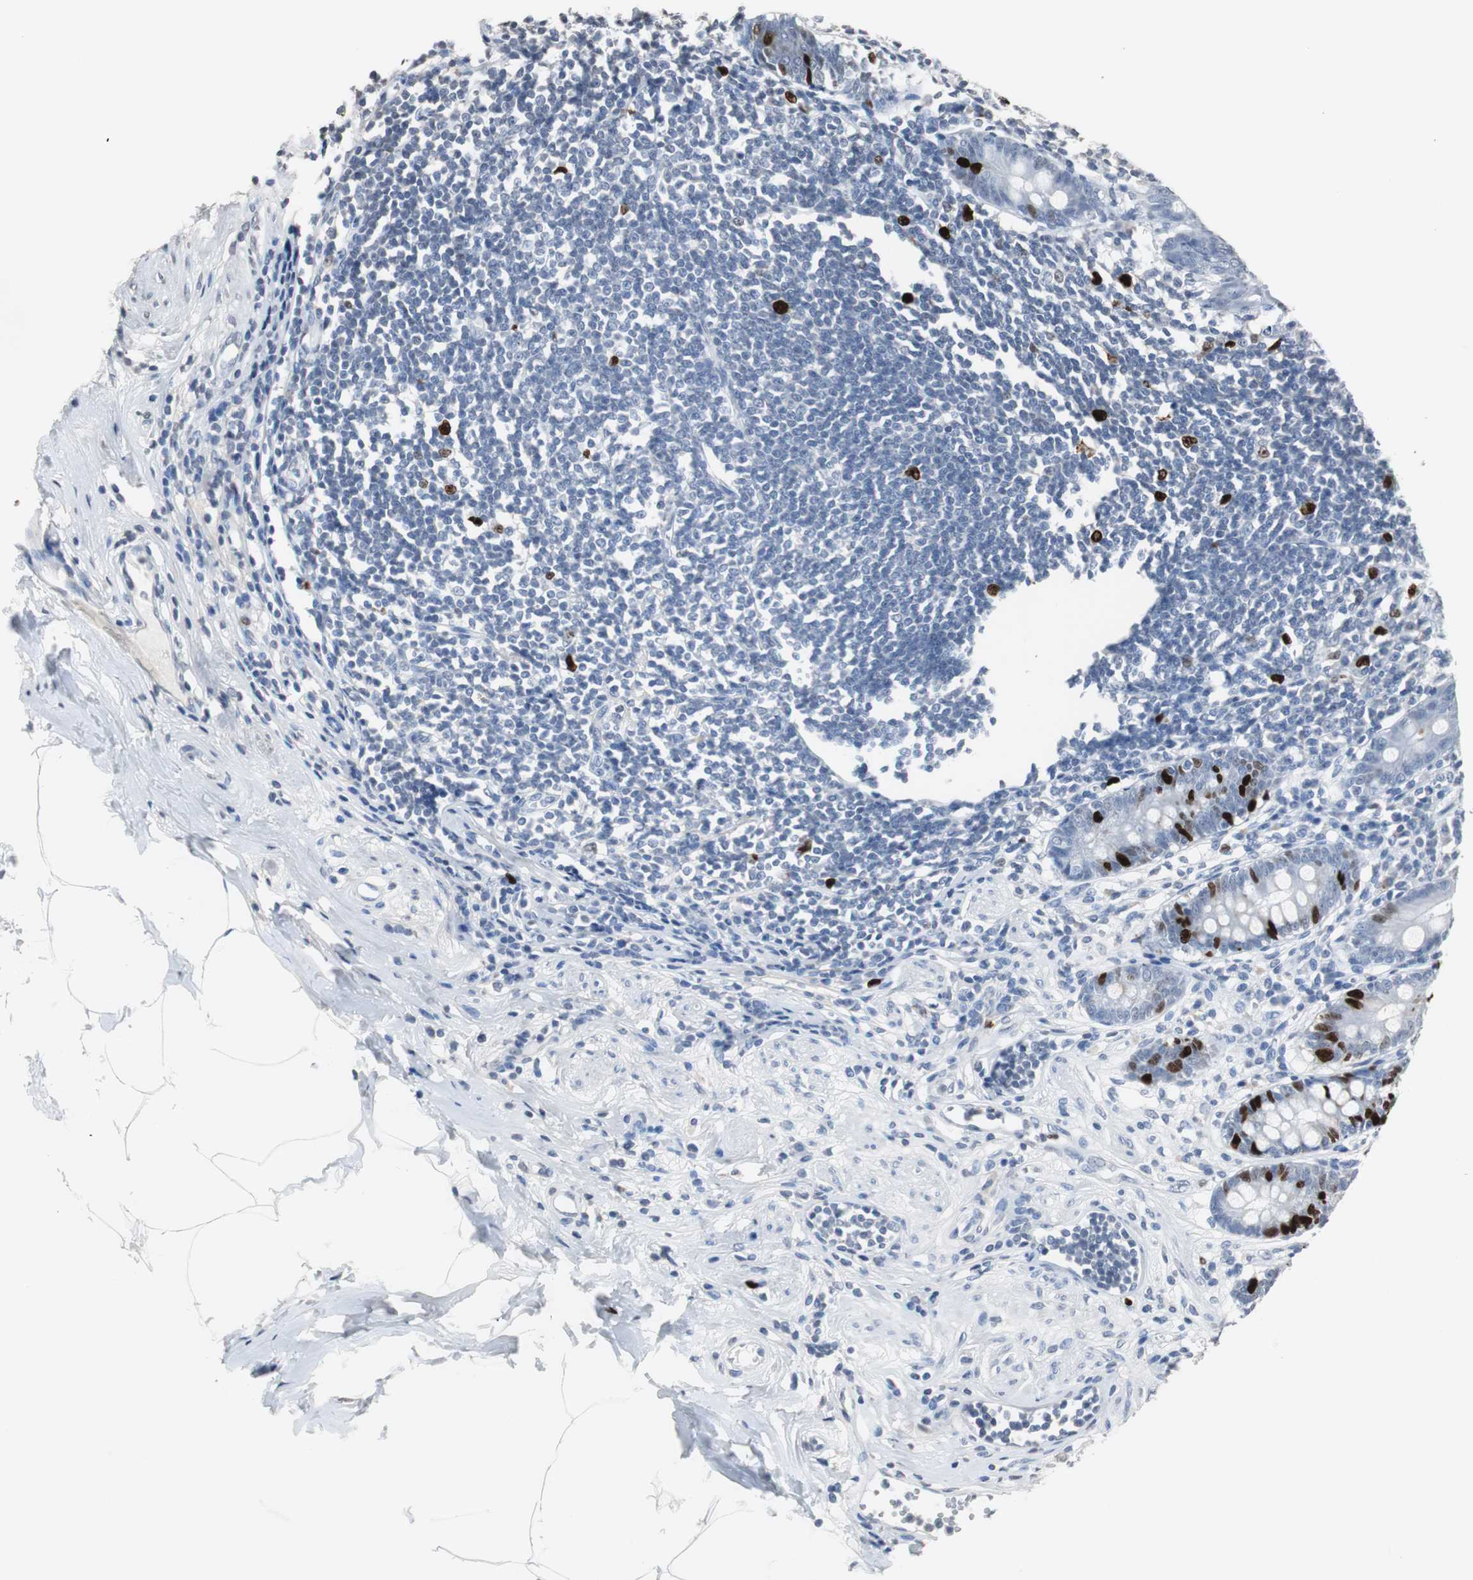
{"staining": {"intensity": "strong", "quantity": "<25%", "location": "nuclear"}, "tissue": "appendix", "cell_type": "Glandular cells", "image_type": "normal", "snomed": [{"axis": "morphology", "description": "Normal tissue, NOS"}, {"axis": "topography", "description": "Appendix"}], "caption": "Strong nuclear positivity is identified in about <25% of glandular cells in unremarkable appendix. The staining is performed using DAB brown chromogen to label protein expression. The nuclei are counter-stained blue using hematoxylin.", "gene": "TOP2A", "patient": {"sex": "female", "age": 50}}